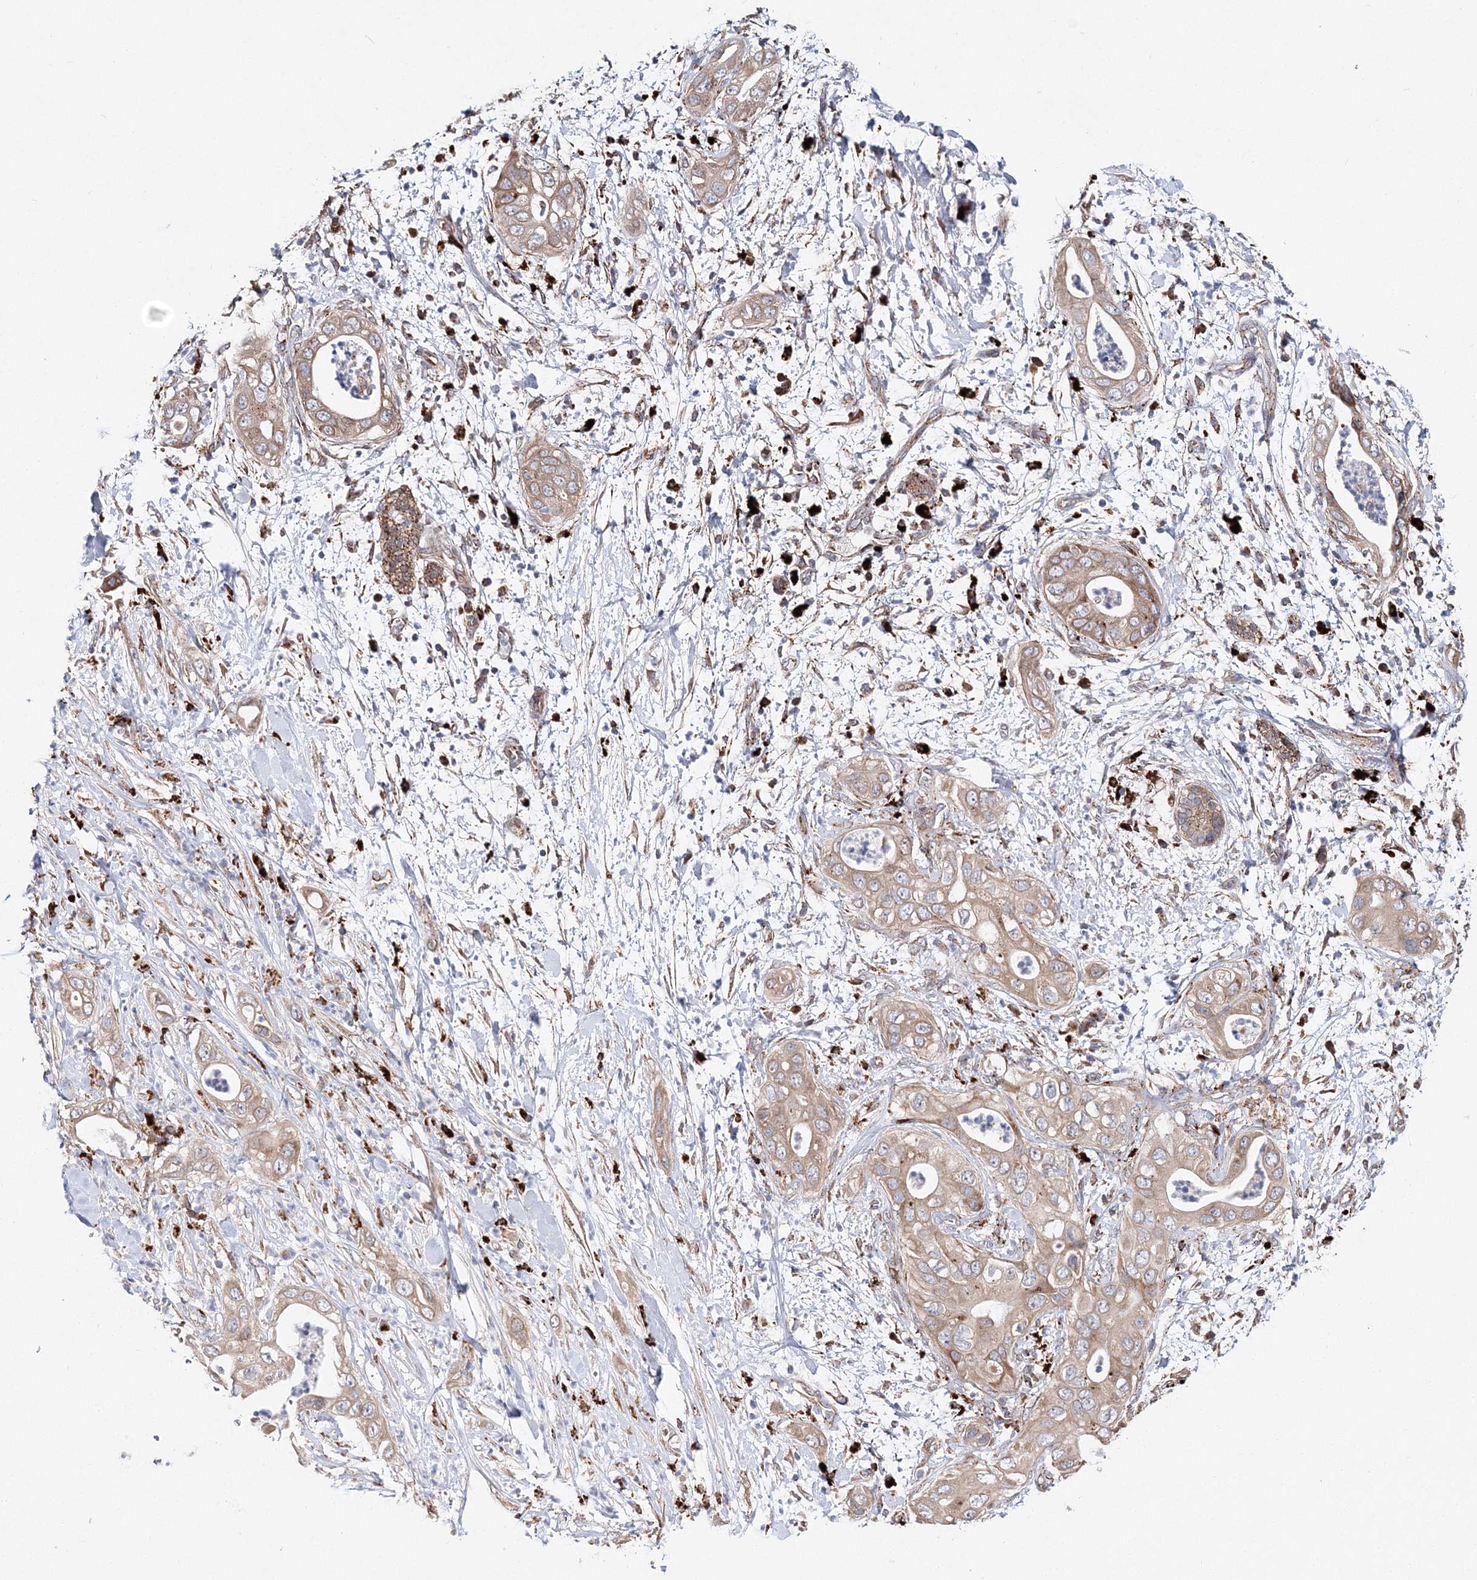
{"staining": {"intensity": "moderate", "quantity": "25%-75%", "location": "cytoplasmic/membranous"}, "tissue": "pancreatic cancer", "cell_type": "Tumor cells", "image_type": "cancer", "snomed": [{"axis": "morphology", "description": "Adenocarcinoma, NOS"}, {"axis": "topography", "description": "Pancreas"}], "caption": "Adenocarcinoma (pancreatic) stained with a brown dye displays moderate cytoplasmic/membranous positive expression in approximately 25%-75% of tumor cells.", "gene": "C3orf38", "patient": {"sex": "female", "age": 78}}